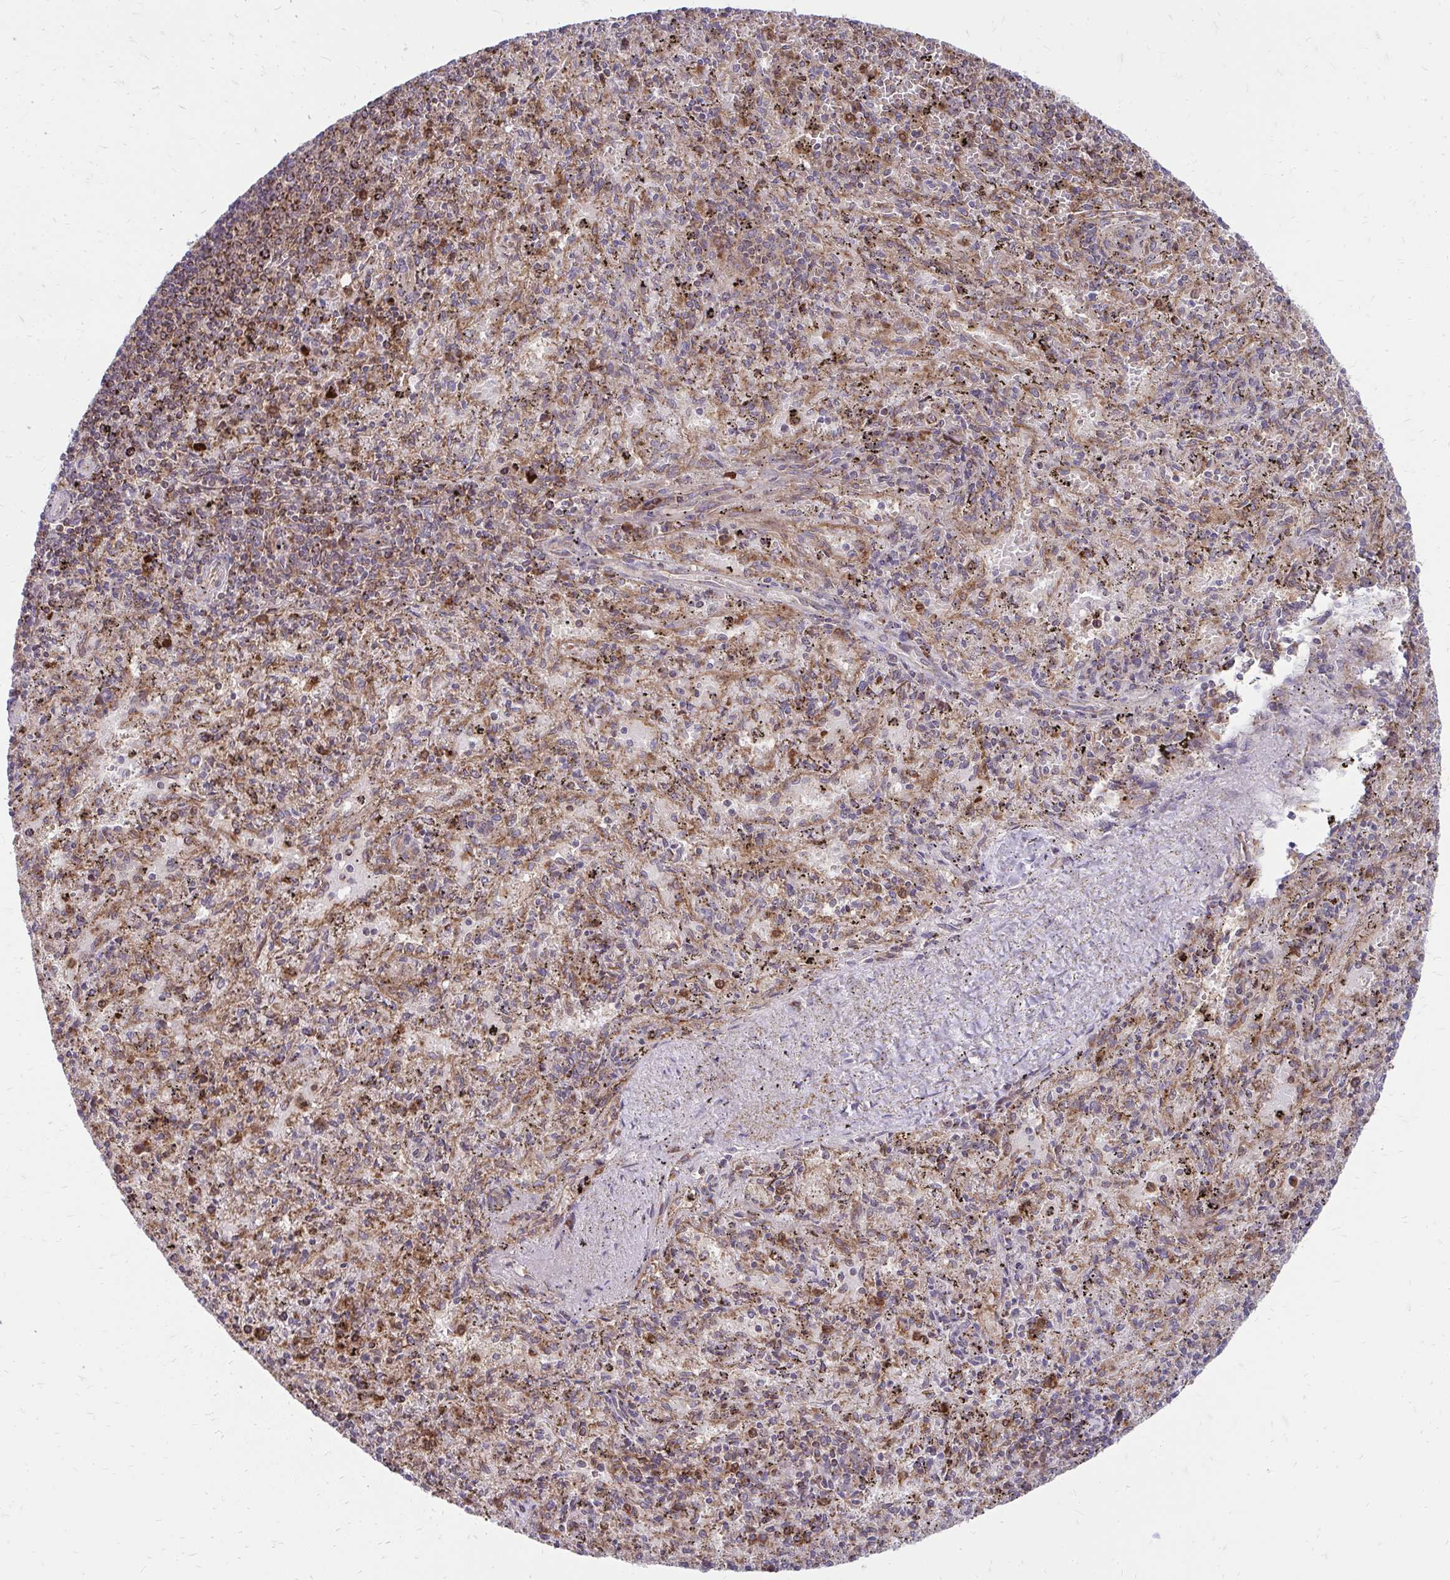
{"staining": {"intensity": "strong", "quantity": "25%-75%", "location": "cytoplasmic/membranous"}, "tissue": "spleen", "cell_type": "Cells in red pulp", "image_type": "normal", "snomed": [{"axis": "morphology", "description": "Normal tissue, NOS"}, {"axis": "topography", "description": "Spleen"}], "caption": "Protein expression analysis of unremarkable human spleen reveals strong cytoplasmic/membranous positivity in approximately 25%-75% of cells in red pulp. The protein is shown in brown color, while the nuclei are stained blue.", "gene": "ASAP1", "patient": {"sex": "male", "age": 57}}